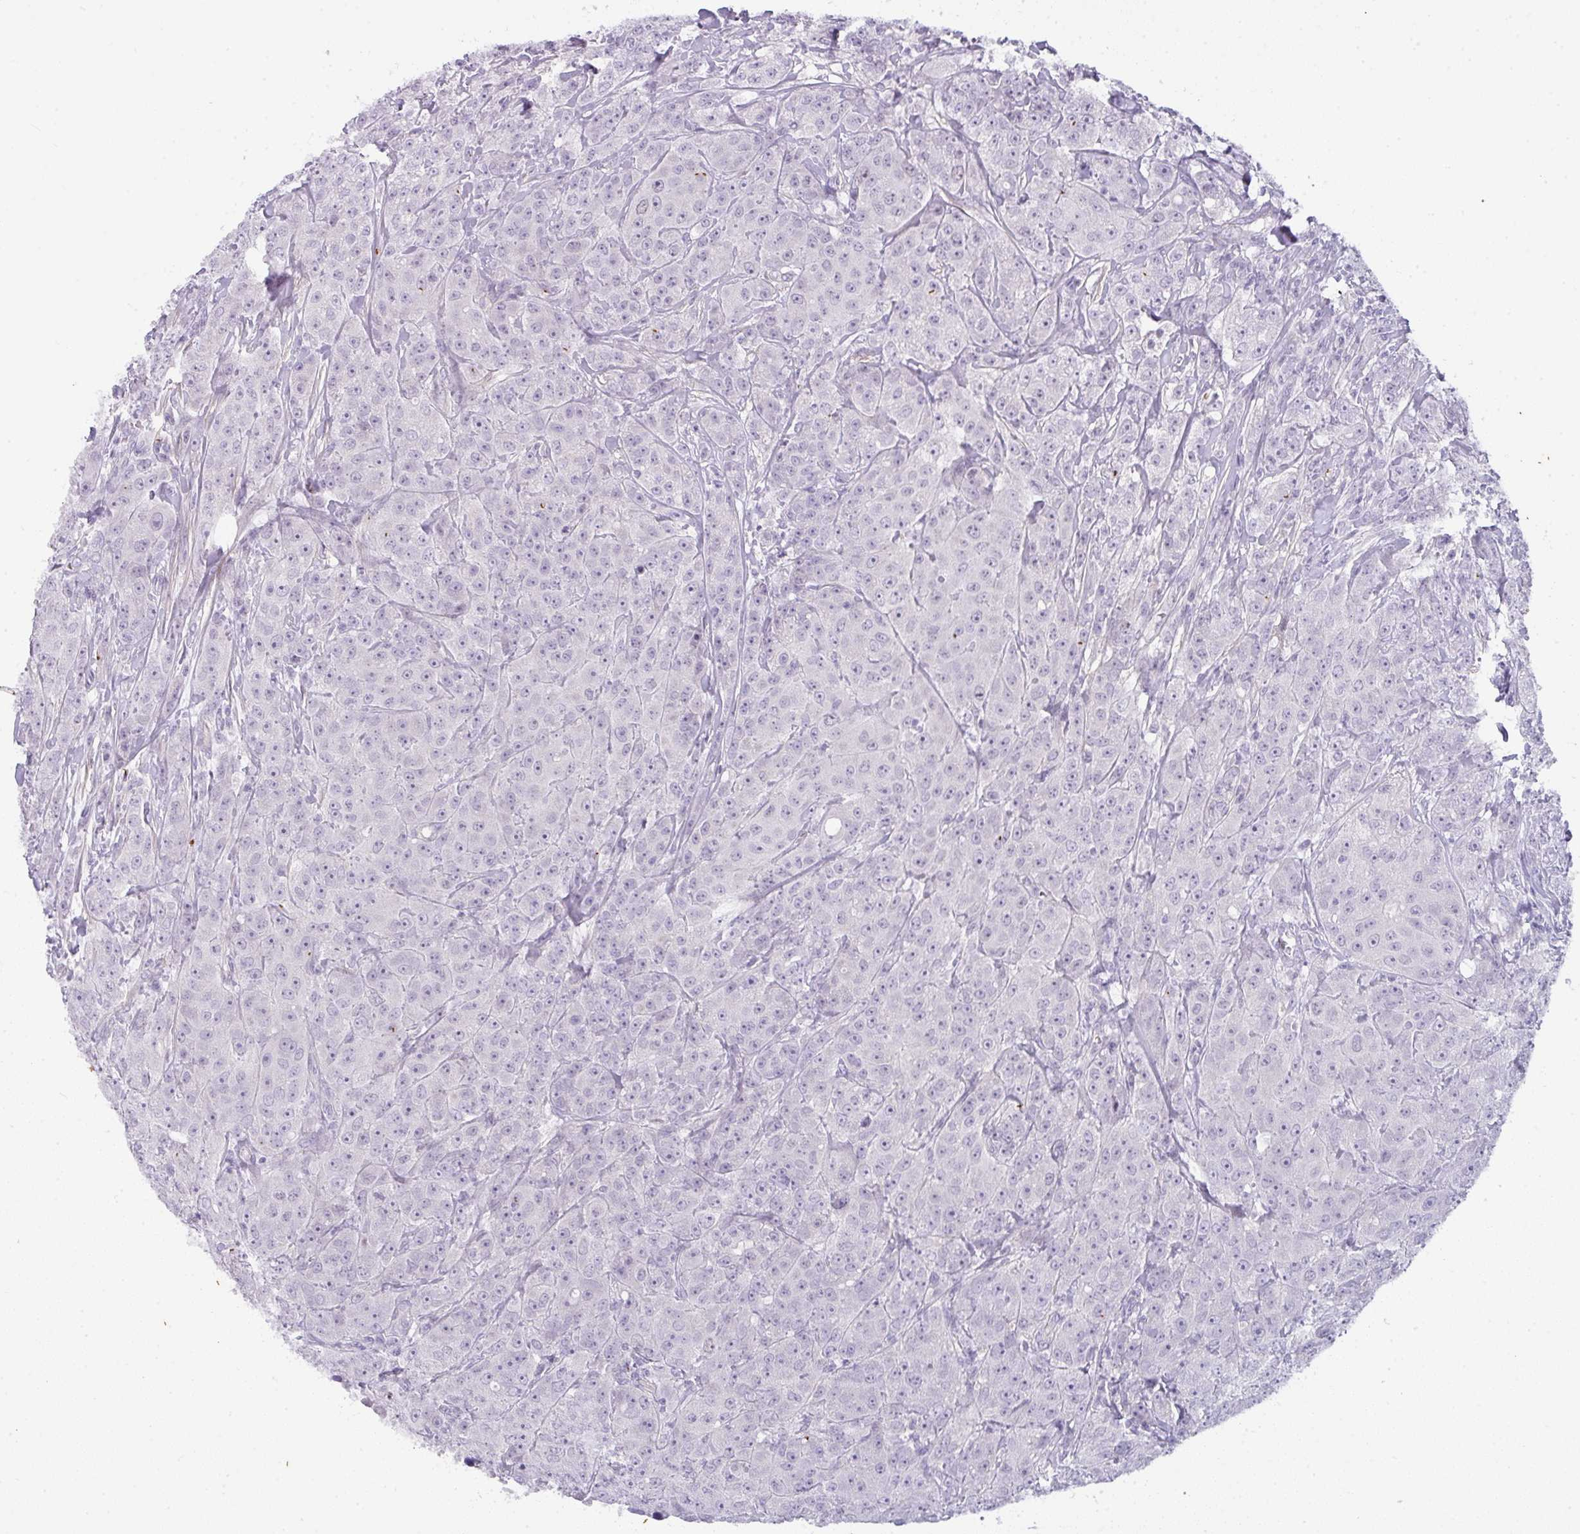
{"staining": {"intensity": "negative", "quantity": "none", "location": "none"}, "tissue": "breast cancer", "cell_type": "Tumor cells", "image_type": "cancer", "snomed": [{"axis": "morphology", "description": "Duct carcinoma"}, {"axis": "topography", "description": "Breast"}], "caption": "Immunohistochemistry of breast cancer (infiltrating ductal carcinoma) displays no positivity in tumor cells.", "gene": "OR52N1", "patient": {"sex": "female", "age": 43}}